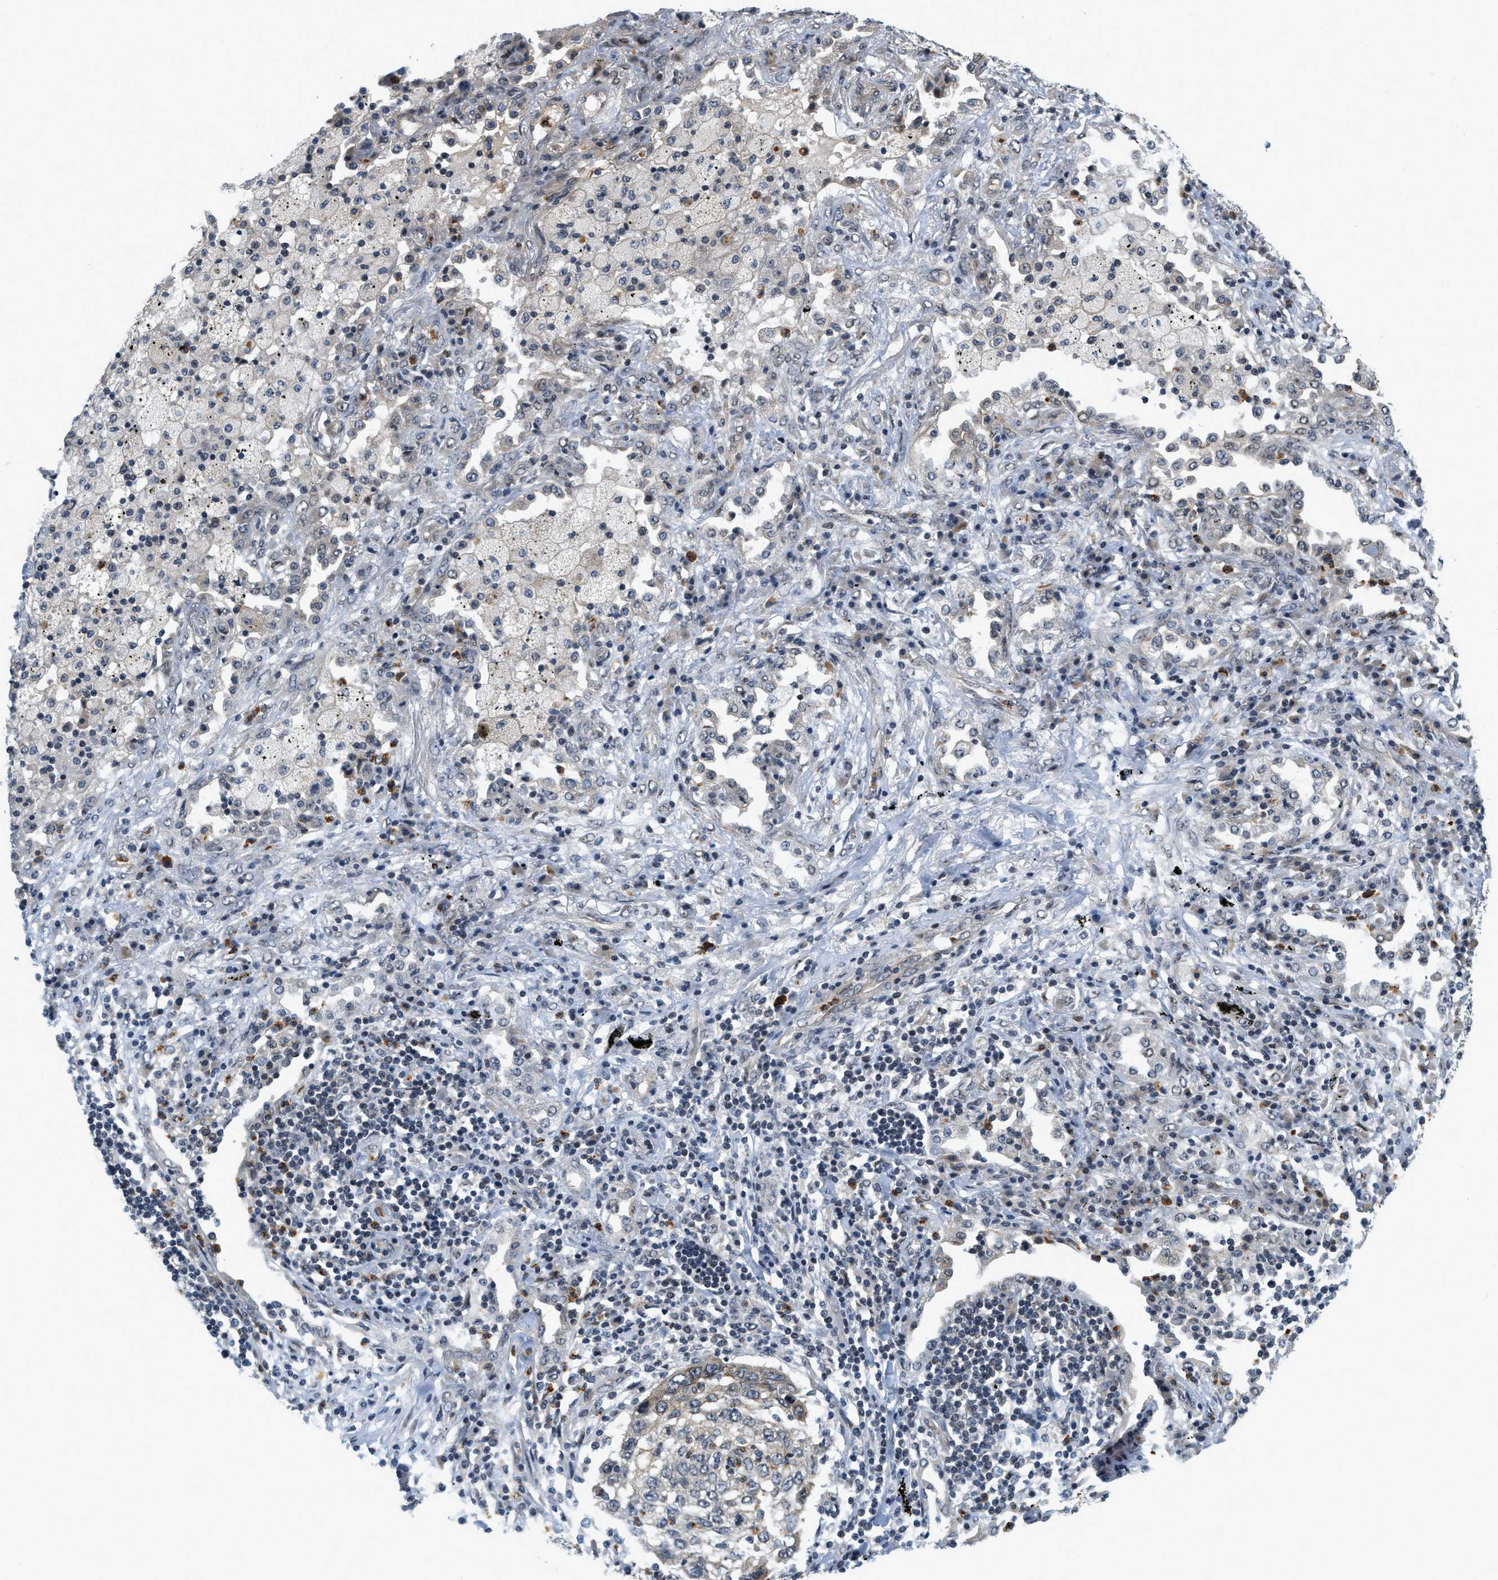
{"staining": {"intensity": "moderate", "quantity": "<25%", "location": "cytoplasmic/membranous"}, "tissue": "lung cancer", "cell_type": "Tumor cells", "image_type": "cancer", "snomed": [{"axis": "morphology", "description": "Squamous cell carcinoma, NOS"}, {"axis": "topography", "description": "Lung"}], "caption": "Protein positivity by IHC exhibits moderate cytoplasmic/membranous staining in approximately <25% of tumor cells in squamous cell carcinoma (lung).", "gene": "KMT2A", "patient": {"sex": "female", "age": 63}}